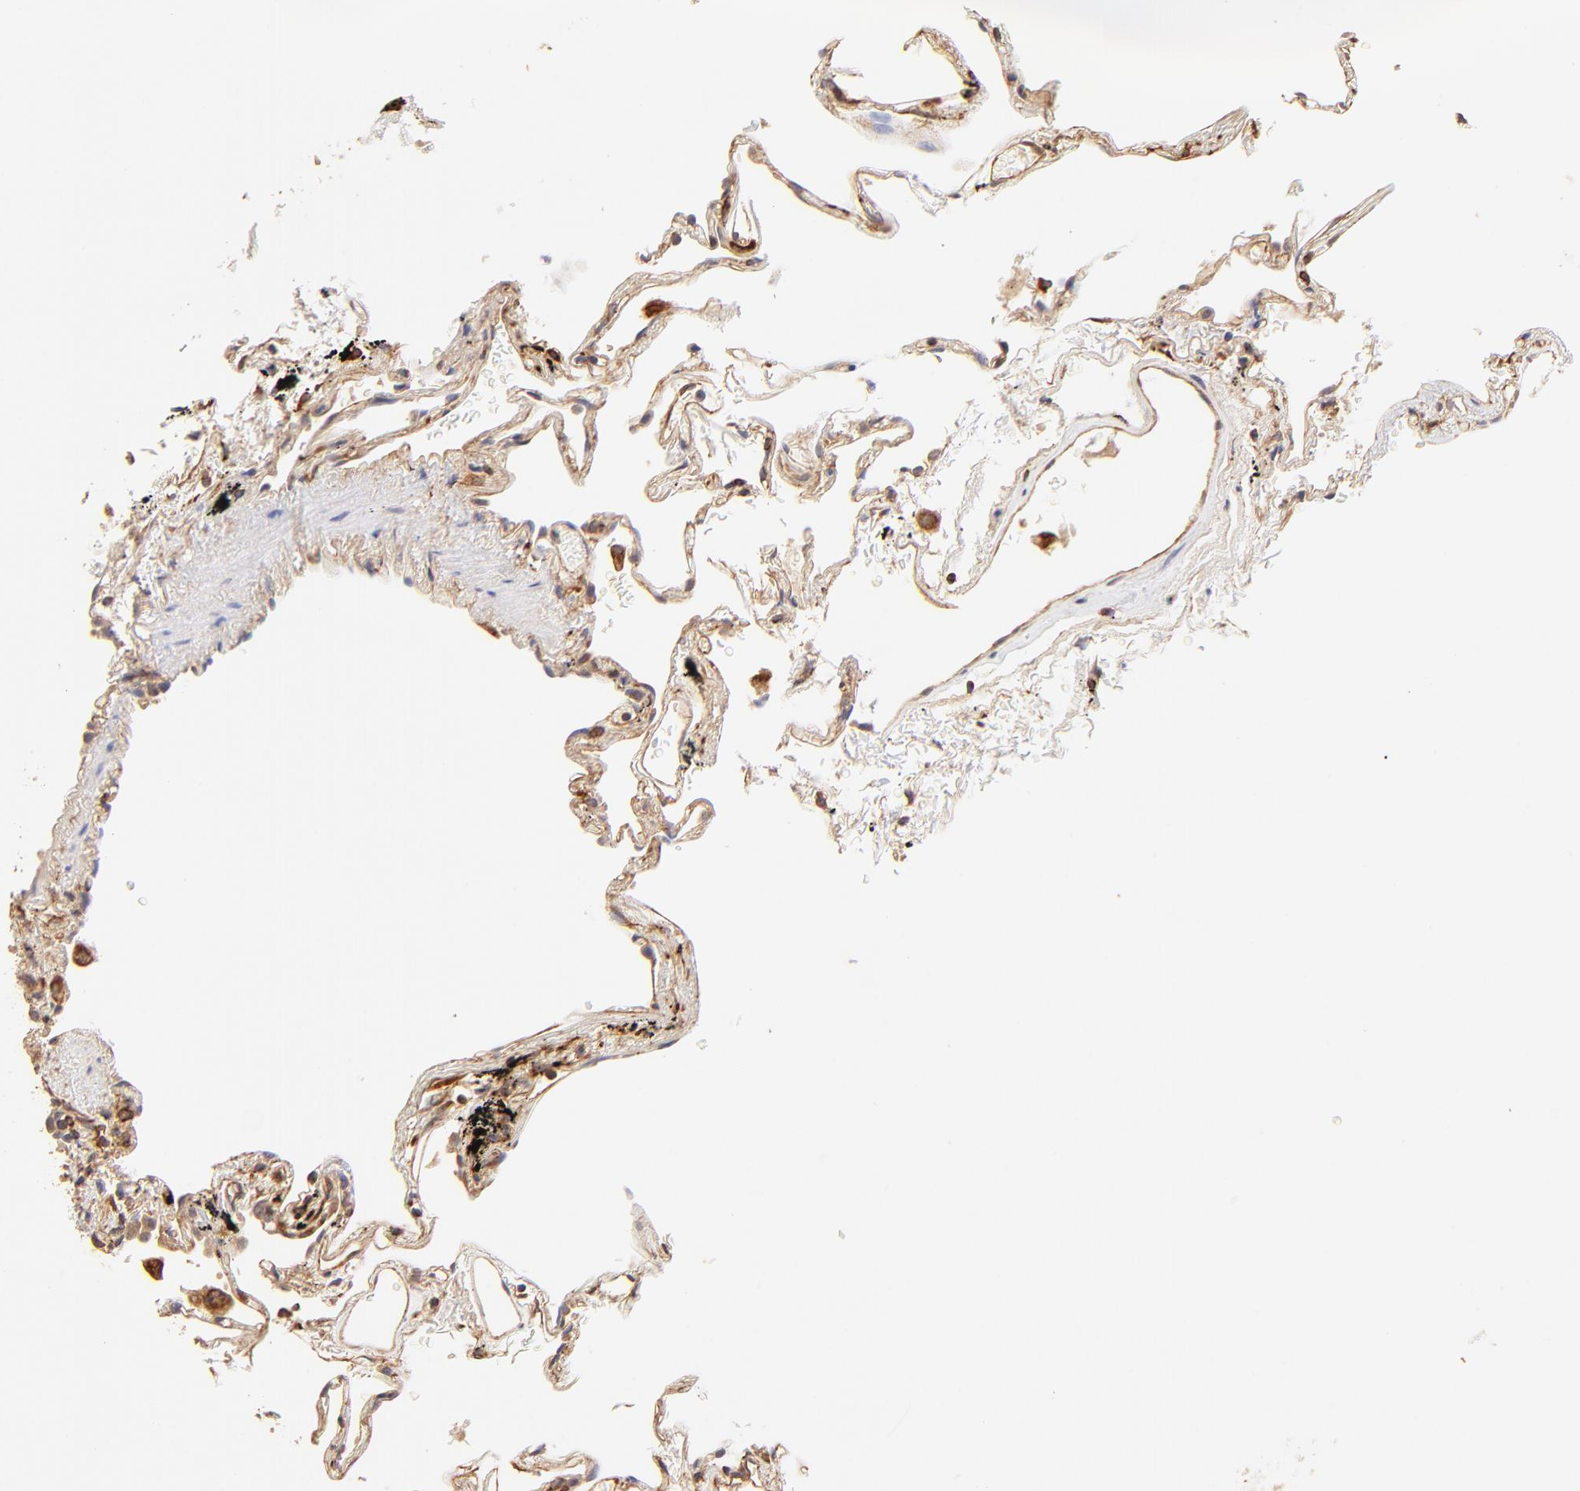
{"staining": {"intensity": "weak", "quantity": ">75%", "location": "cytoplasmic/membranous"}, "tissue": "lung", "cell_type": "Alveolar cells", "image_type": "normal", "snomed": [{"axis": "morphology", "description": "Normal tissue, NOS"}, {"axis": "morphology", "description": "Inflammation, NOS"}, {"axis": "topography", "description": "Lung"}], "caption": "Weak cytoplasmic/membranous protein positivity is identified in approximately >75% of alveolar cells in lung.", "gene": "TNFAIP3", "patient": {"sex": "male", "age": 69}}